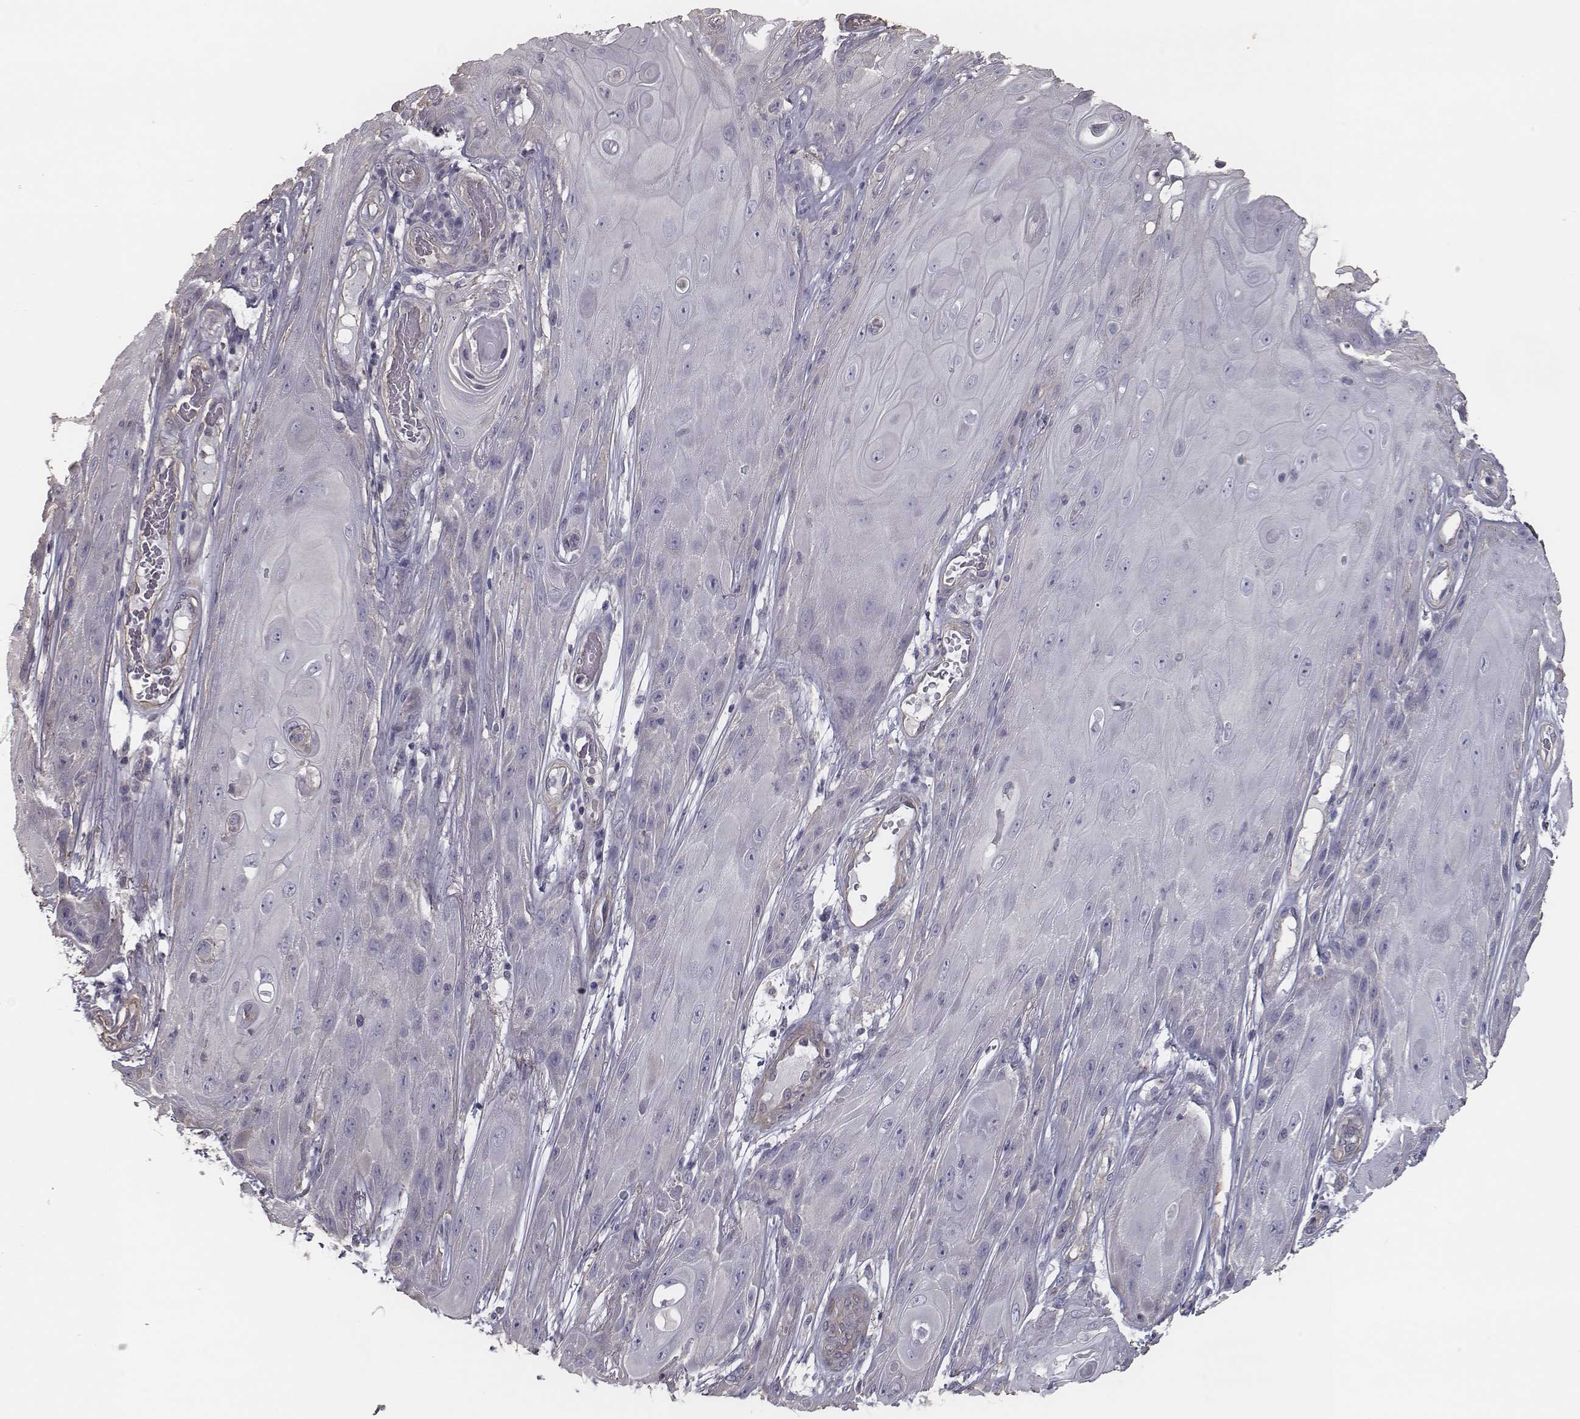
{"staining": {"intensity": "negative", "quantity": "none", "location": "none"}, "tissue": "skin cancer", "cell_type": "Tumor cells", "image_type": "cancer", "snomed": [{"axis": "morphology", "description": "Squamous cell carcinoma, NOS"}, {"axis": "topography", "description": "Skin"}], "caption": "Human squamous cell carcinoma (skin) stained for a protein using IHC demonstrates no staining in tumor cells.", "gene": "ISYNA1", "patient": {"sex": "male", "age": 62}}